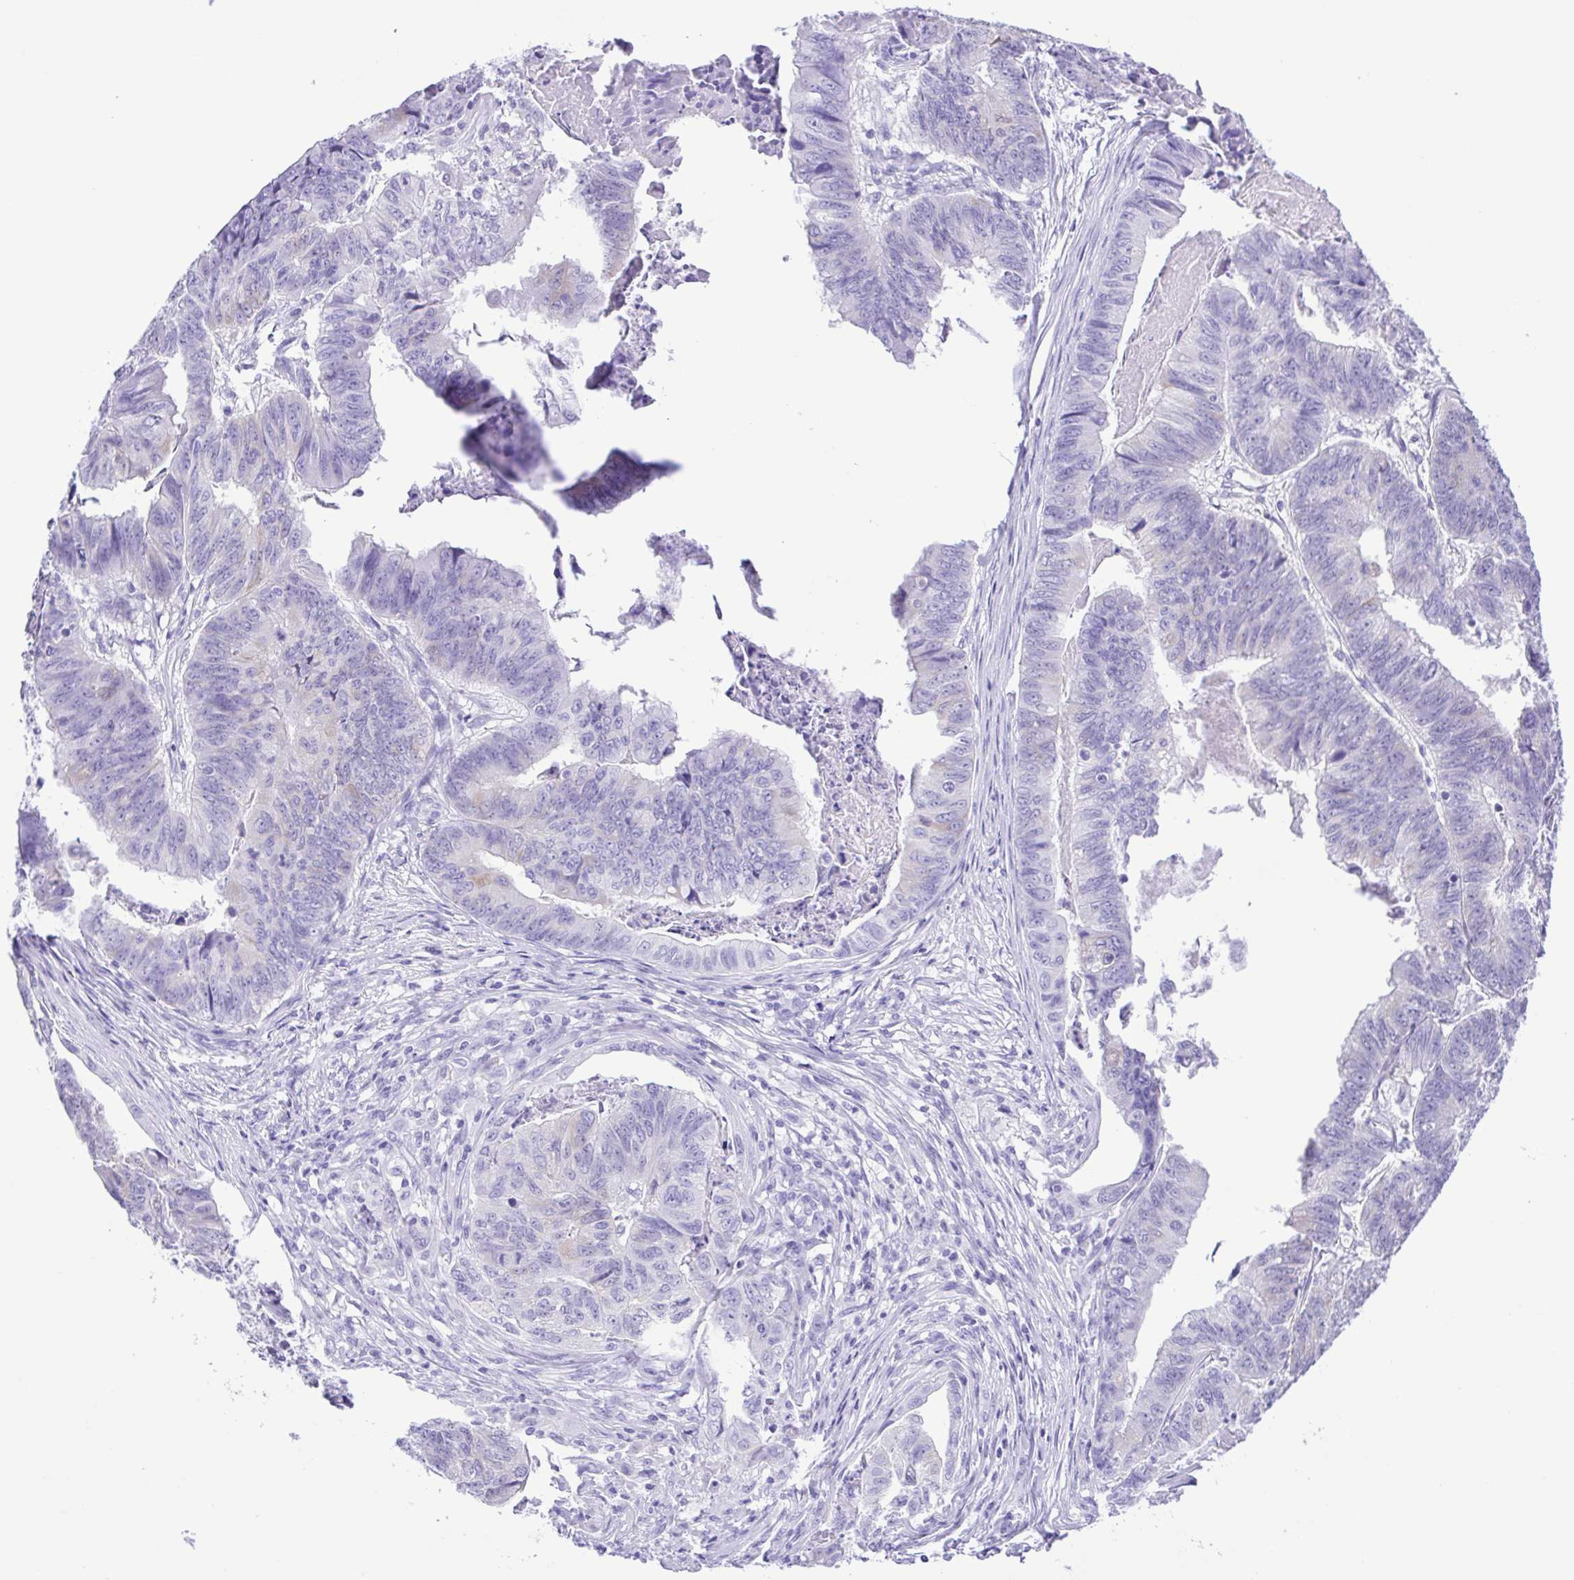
{"staining": {"intensity": "negative", "quantity": "none", "location": "none"}, "tissue": "stomach cancer", "cell_type": "Tumor cells", "image_type": "cancer", "snomed": [{"axis": "morphology", "description": "Adenocarcinoma, NOS"}, {"axis": "topography", "description": "Stomach, lower"}], "caption": "A photomicrograph of human adenocarcinoma (stomach) is negative for staining in tumor cells. (DAB immunohistochemistry (IHC) visualized using brightfield microscopy, high magnification).", "gene": "ERP27", "patient": {"sex": "male", "age": 77}}